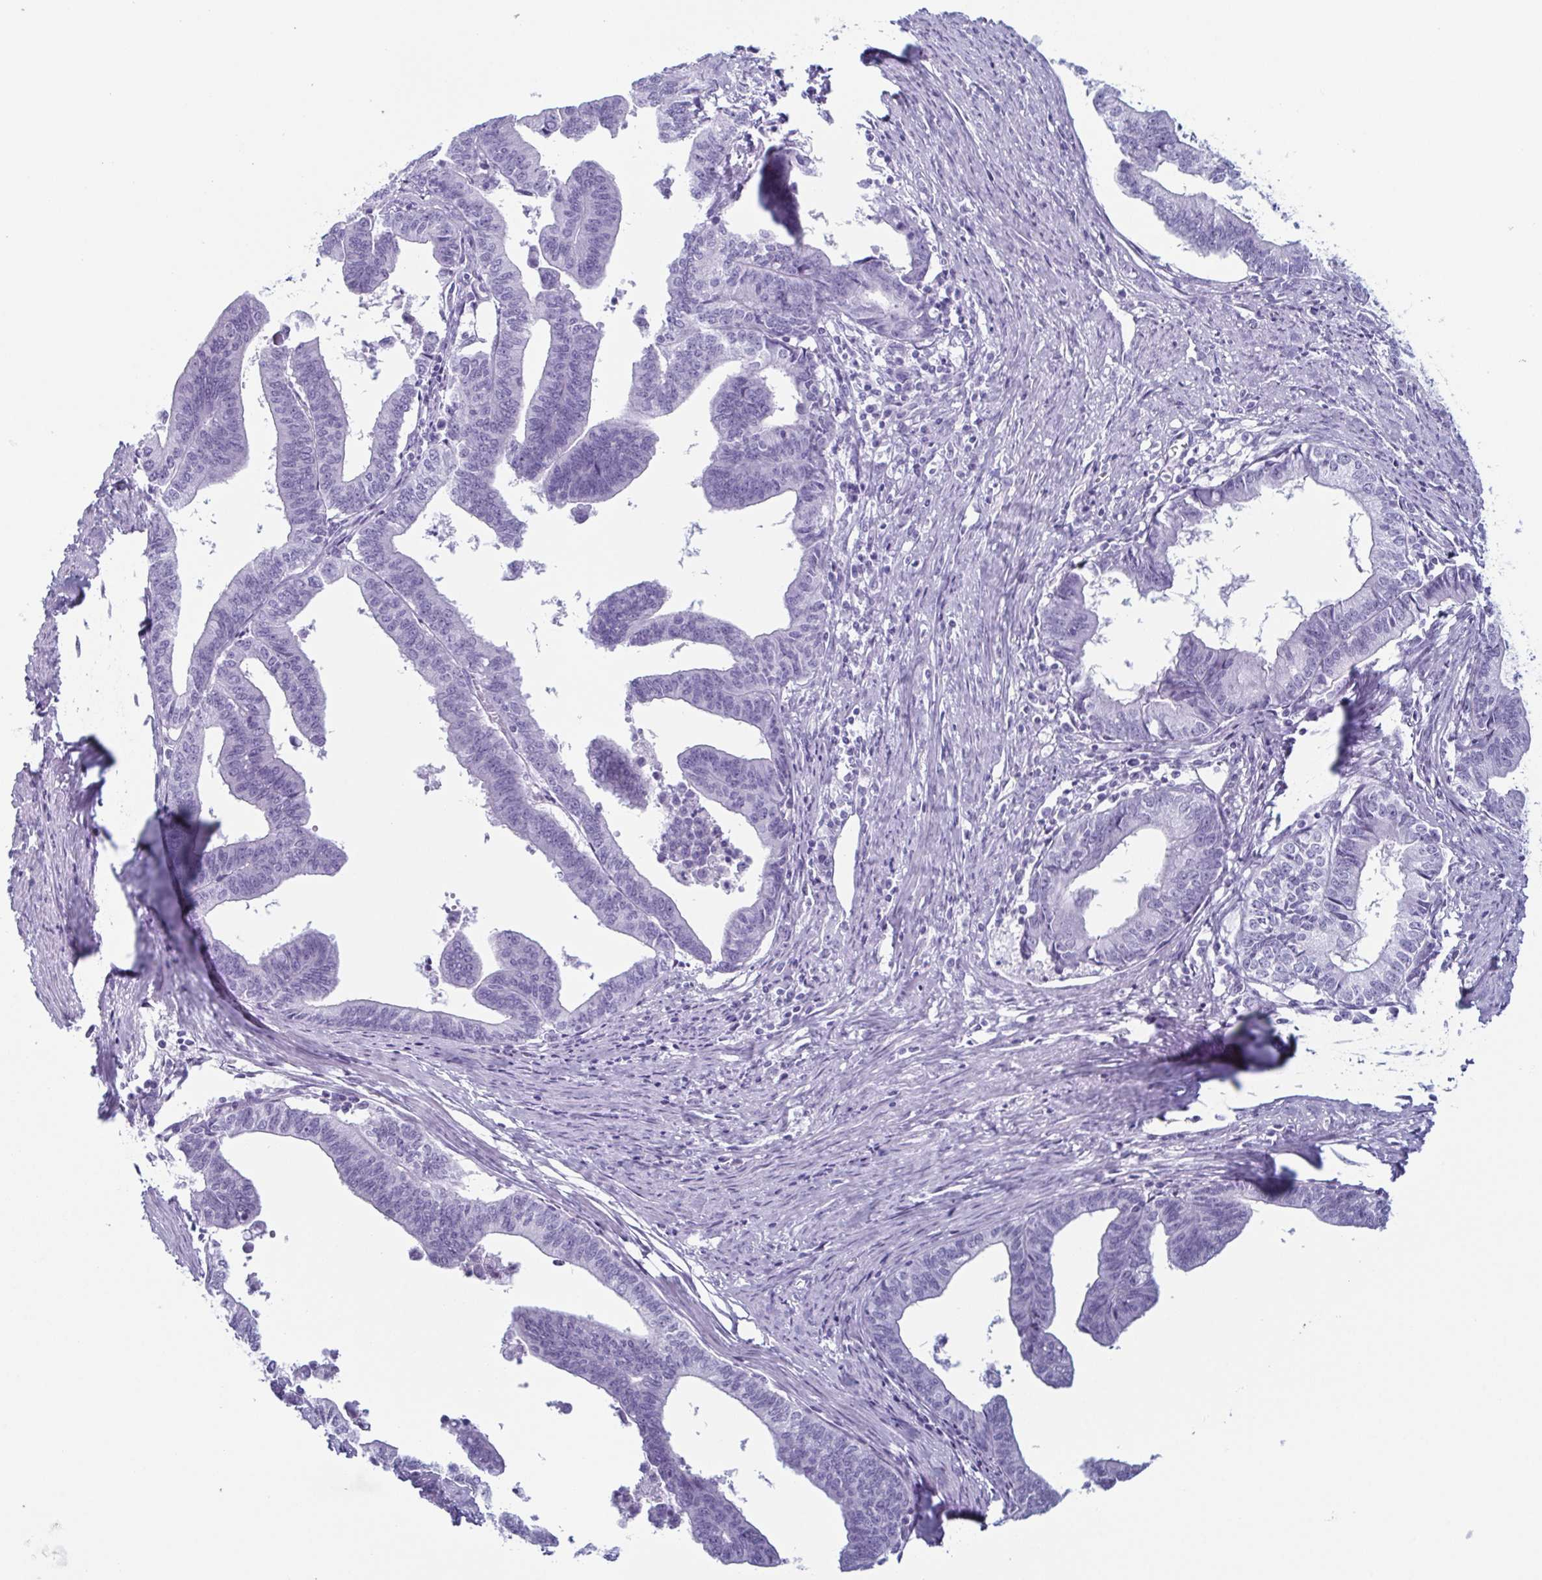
{"staining": {"intensity": "negative", "quantity": "none", "location": "none"}, "tissue": "endometrial cancer", "cell_type": "Tumor cells", "image_type": "cancer", "snomed": [{"axis": "morphology", "description": "Adenocarcinoma, NOS"}, {"axis": "topography", "description": "Endometrium"}], "caption": "A histopathology image of endometrial cancer (adenocarcinoma) stained for a protein demonstrates no brown staining in tumor cells.", "gene": "ENKUR", "patient": {"sex": "female", "age": 65}}